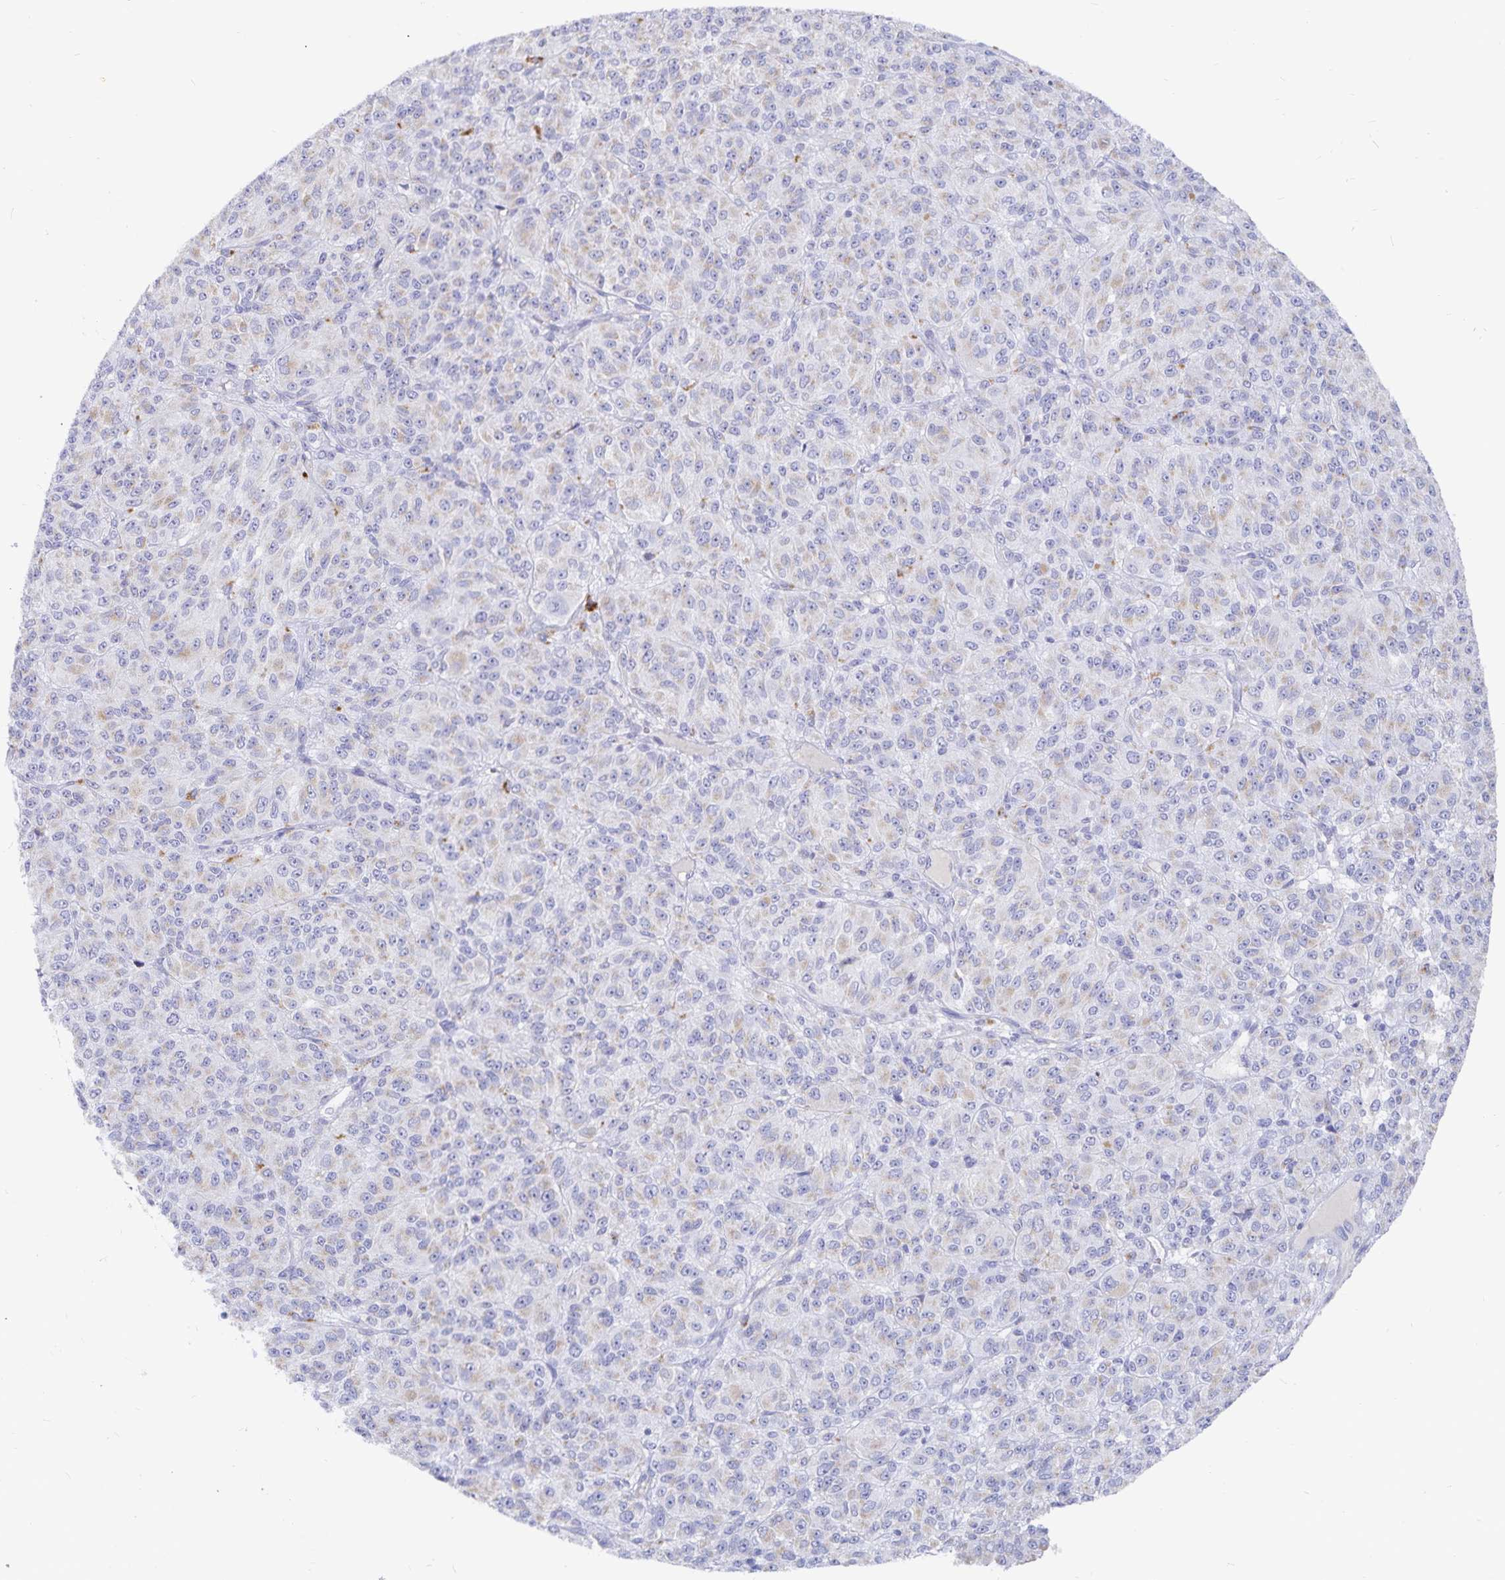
{"staining": {"intensity": "weak", "quantity": "<25%", "location": "cytoplasmic/membranous"}, "tissue": "melanoma", "cell_type": "Tumor cells", "image_type": "cancer", "snomed": [{"axis": "morphology", "description": "Malignant melanoma, Metastatic site"}, {"axis": "topography", "description": "Brain"}], "caption": "This is a micrograph of immunohistochemistry staining of malignant melanoma (metastatic site), which shows no staining in tumor cells.", "gene": "PKHD1", "patient": {"sex": "female", "age": 56}}